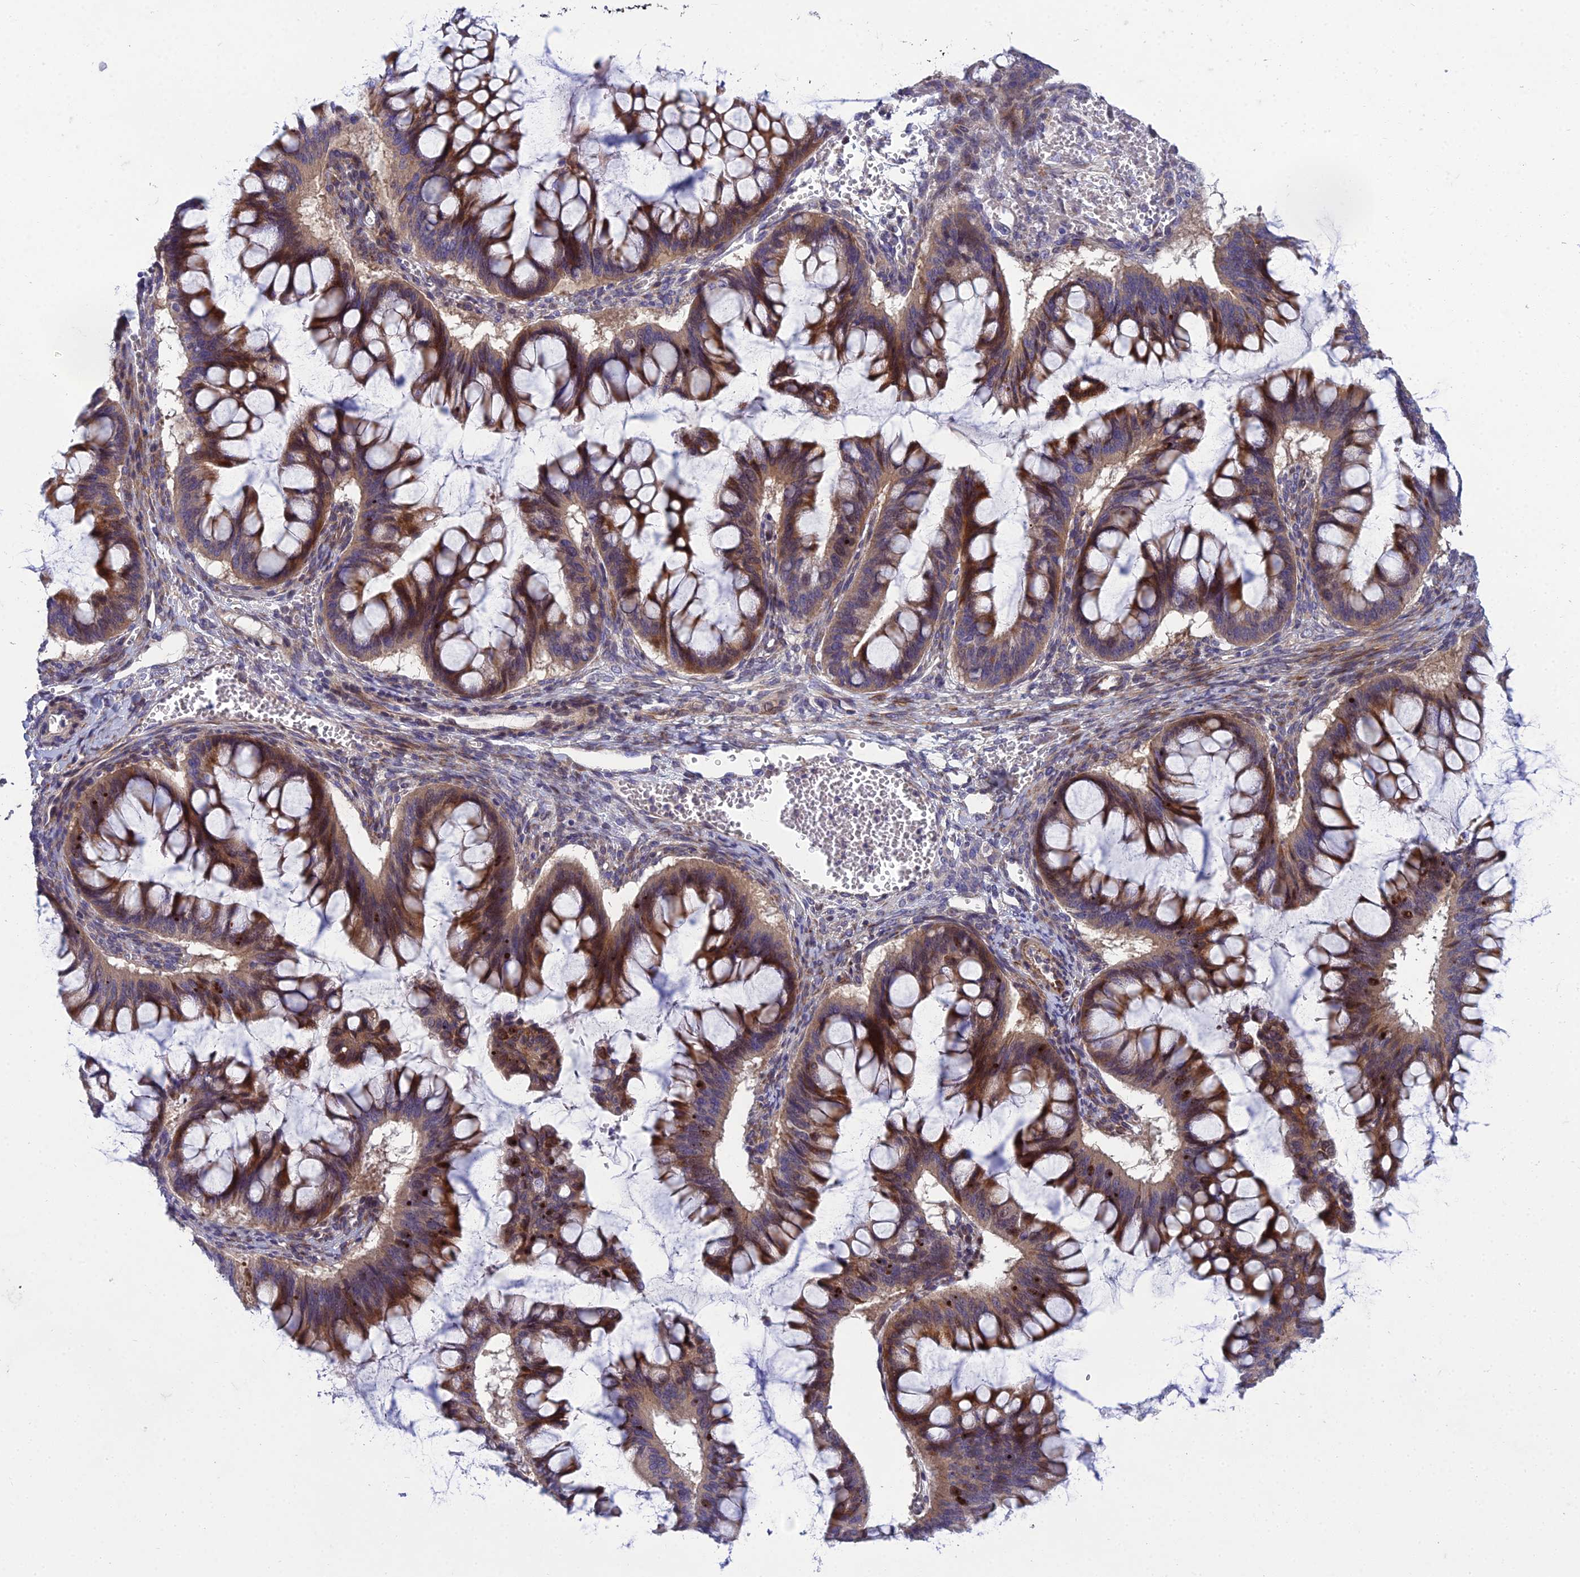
{"staining": {"intensity": "moderate", "quantity": ">75%", "location": "cytoplasmic/membranous"}, "tissue": "ovarian cancer", "cell_type": "Tumor cells", "image_type": "cancer", "snomed": [{"axis": "morphology", "description": "Cystadenocarcinoma, mucinous, NOS"}, {"axis": "topography", "description": "Ovary"}], "caption": "Human ovarian cancer (mucinous cystadenocarcinoma) stained with a brown dye displays moderate cytoplasmic/membranous positive positivity in approximately >75% of tumor cells.", "gene": "ADIPOR2", "patient": {"sex": "female", "age": 73}}